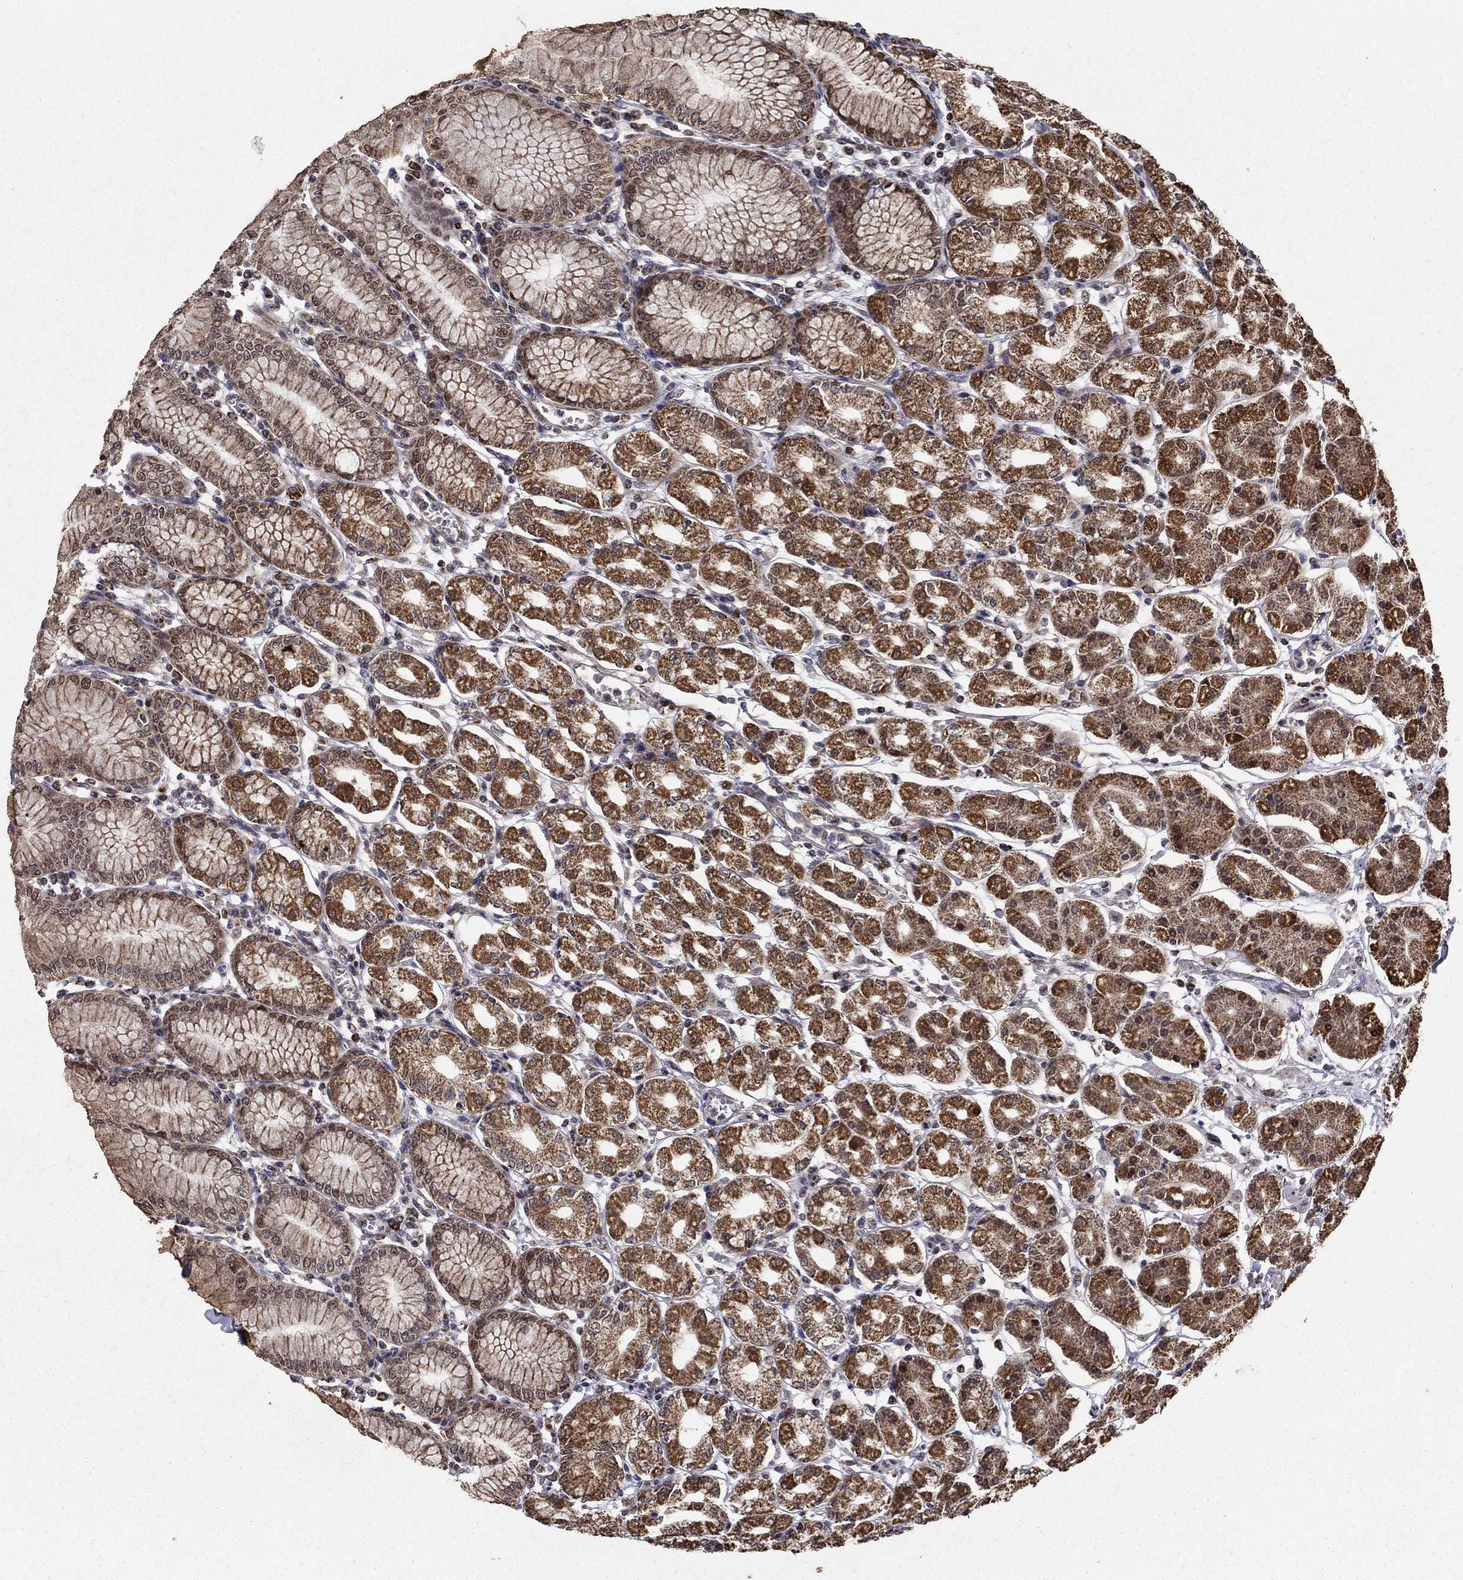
{"staining": {"intensity": "strong", "quantity": ">75%", "location": "cytoplasmic/membranous"}, "tissue": "stomach", "cell_type": "Glandular cells", "image_type": "normal", "snomed": [{"axis": "morphology", "description": "Normal tissue, NOS"}, {"axis": "topography", "description": "Skeletal muscle"}, {"axis": "topography", "description": "Stomach"}], "caption": "Protein staining by IHC shows strong cytoplasmic/membranous expression in approximately >75% of glandular cells in benign stomach.", "gene": "ACOT13", "patient": {"sex": "female", "age": 57}}